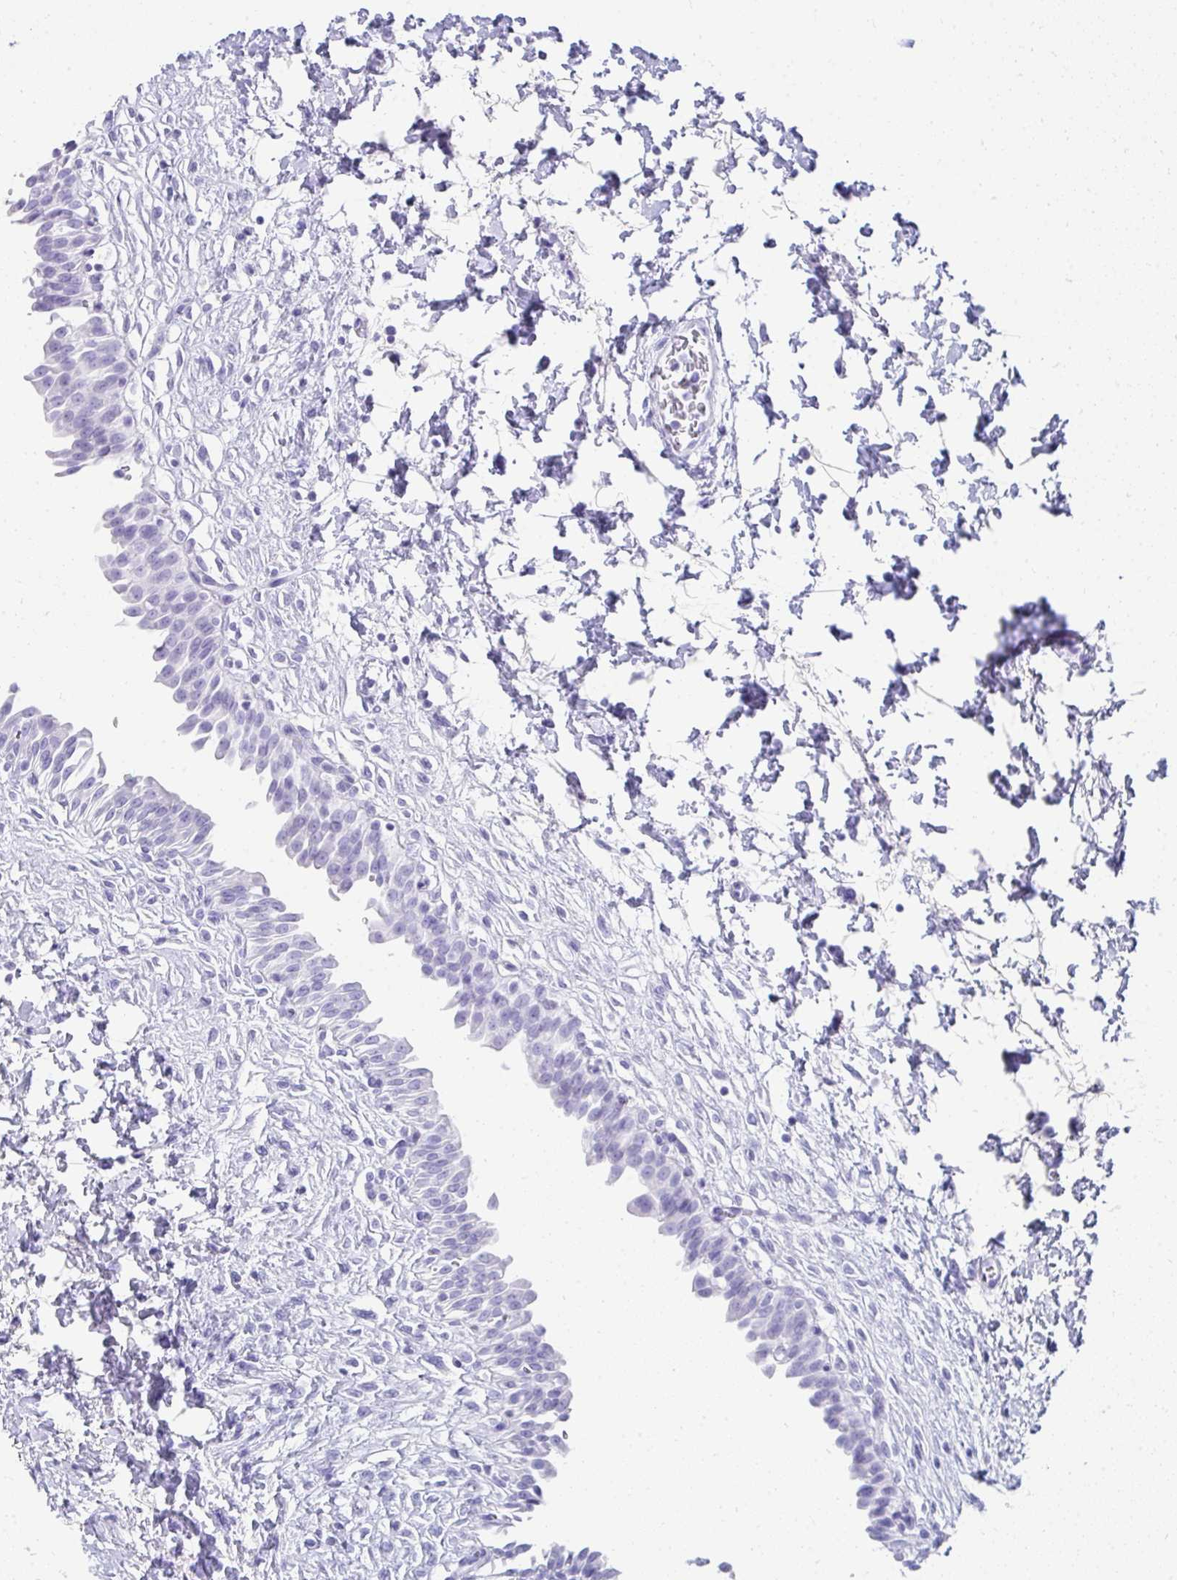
{"staining": {"intensity": "negative", "quantity": "none", "location": "none"}, "tissue": "urinary bladder", "cell_type": "Urothelial cells", "image_type": "normal", "snomed": [{"axis": "morphology", "description": "Normal tissue, NOS"}, {"axis": "topography", "description": "Urinary bladder"}], "caption": "DAB (3,3'-diaminobenzidine) immunohistochemical staining of normal human urinary bladder demonstrates no significant staining in urothelial cells.", "gene": "TNNT1", "patient": {"sex": "male", "age": 37}}